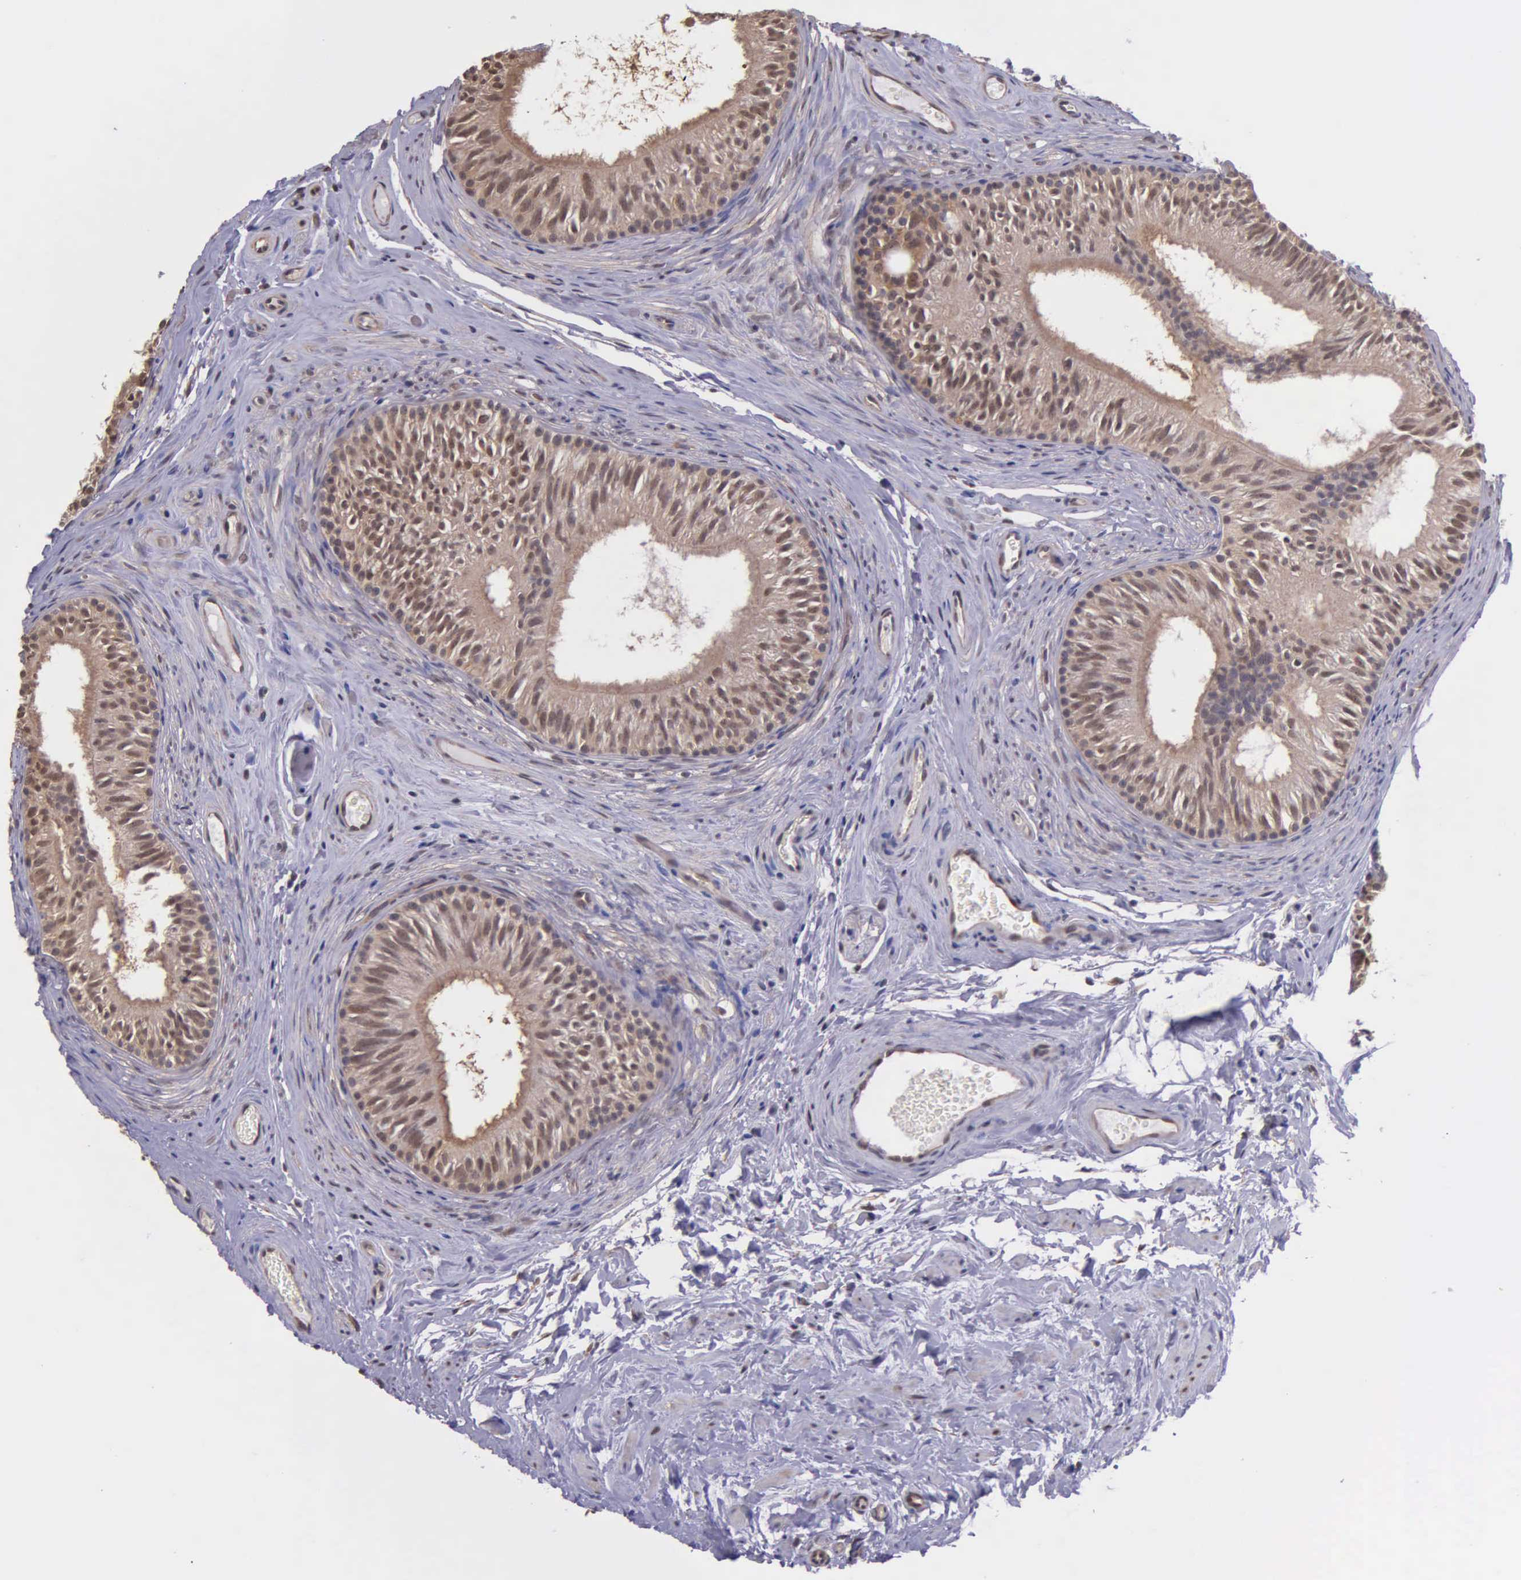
{"staining": {"intensity": "moderate", "quantity": ">75%", "location": "cytoplasmic/membranous,nuclear"}, "tissue": "epididymis", "cell_type": "Glandular cells", "image_type": "normal", "snomed": [{"axis": "morphology", "description": "Normal tissue, NOS"}, {"axis": "topography", "description": "Epididymis"}], "caption": "Protein staining demonstrates moderate cytoplasmic/membranous,nuclear staining in approximately >75% of glandular cells in normal epididymis.", "gene": "PSMC1", "patient": {"sex": "male", "age": 32}}